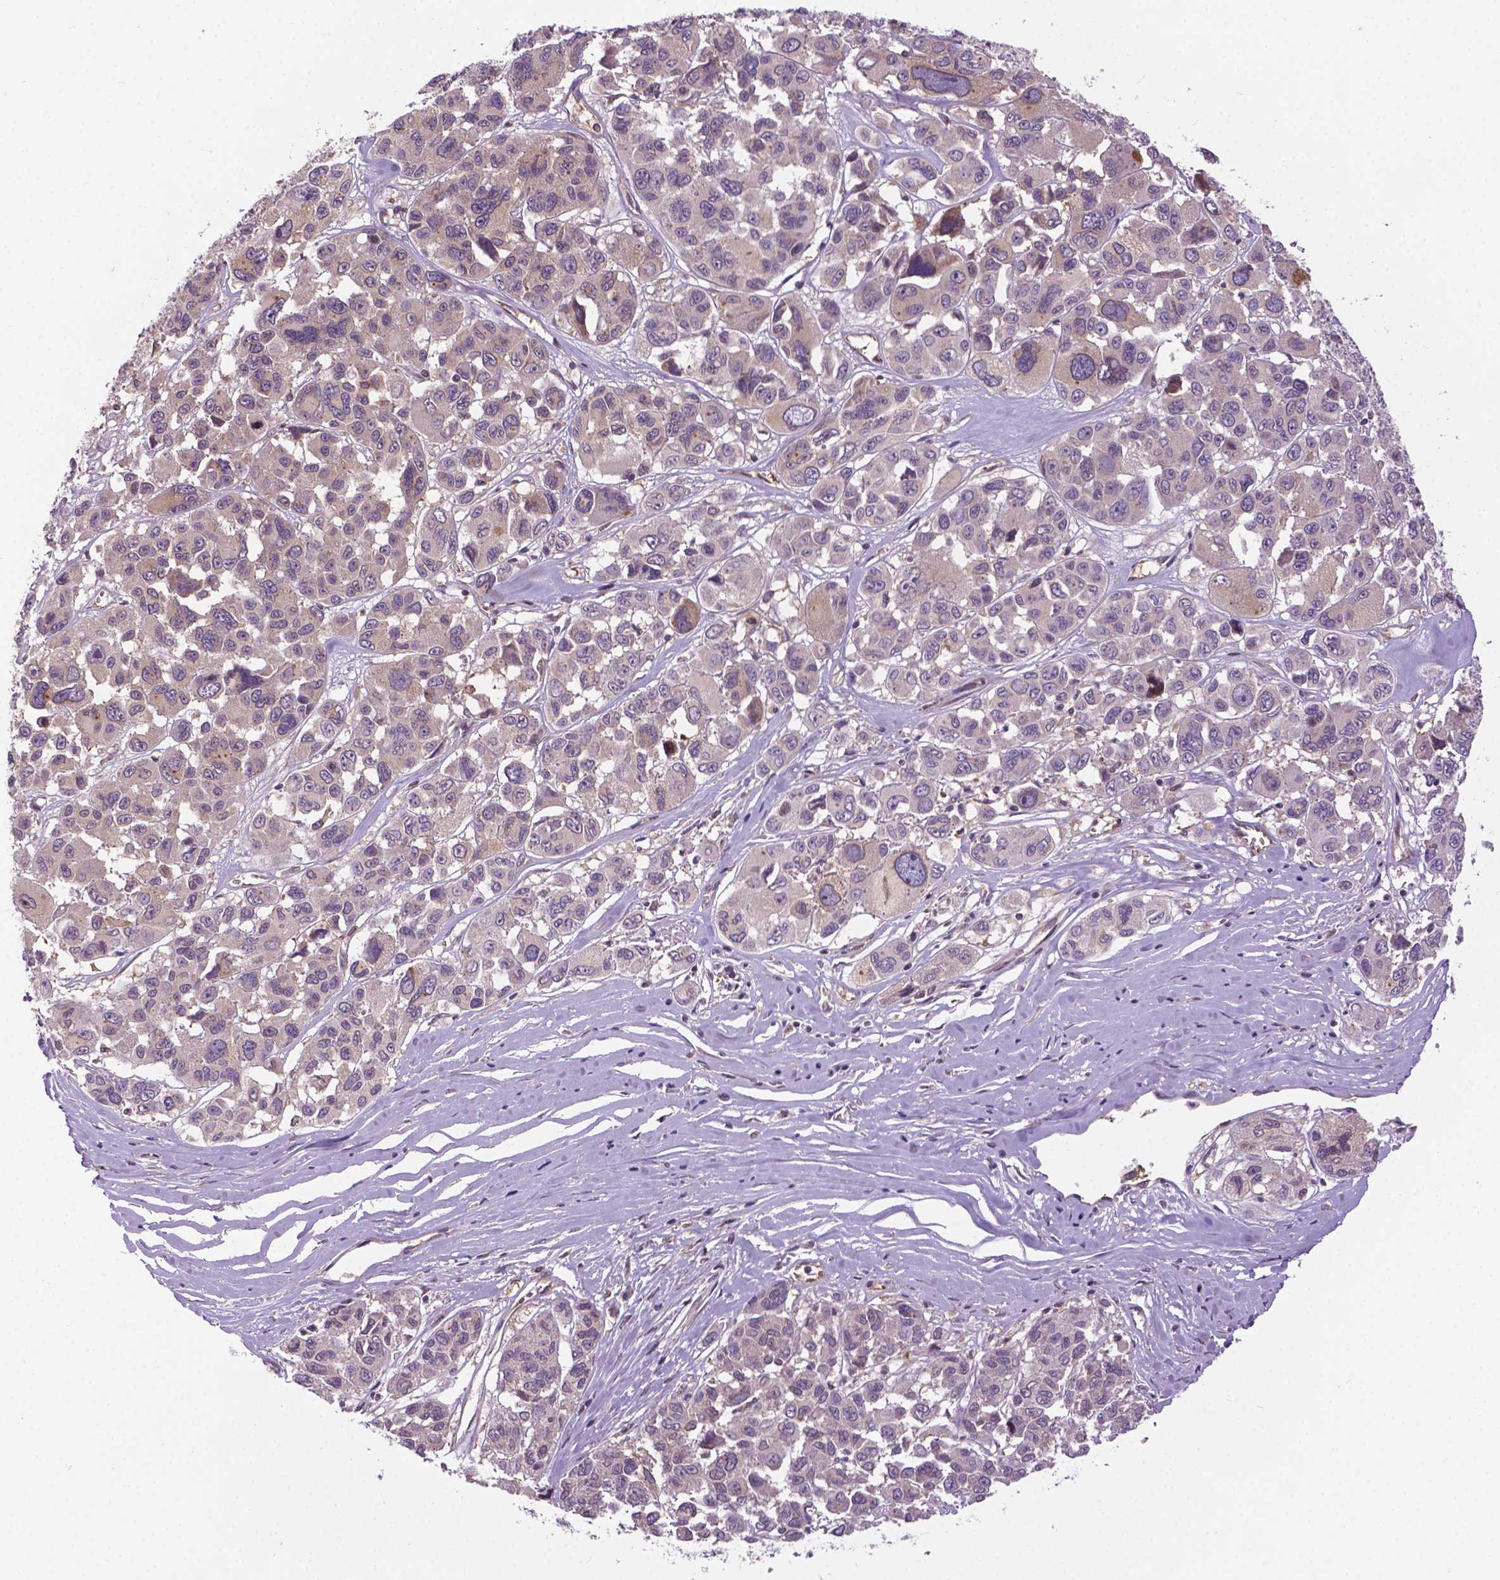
{"staining": {"intensity": "negative", "quantity": "none", "location": "none"}, "tissue": "melanoma", "cell_type": "Tumor cells", "image_type": "cancer", "snomed": [{"axis": "morphology", "description": "Malignant melanoma, NOS"}, {"axis": "topography", "description": "Skin"}], "caption": "Immunohistochemistry (IHC) of human malignant melanoma exhibits no staining in tumor cells.", "gene": "MZT1", "patient": {"sex": "female", "age": 66}}